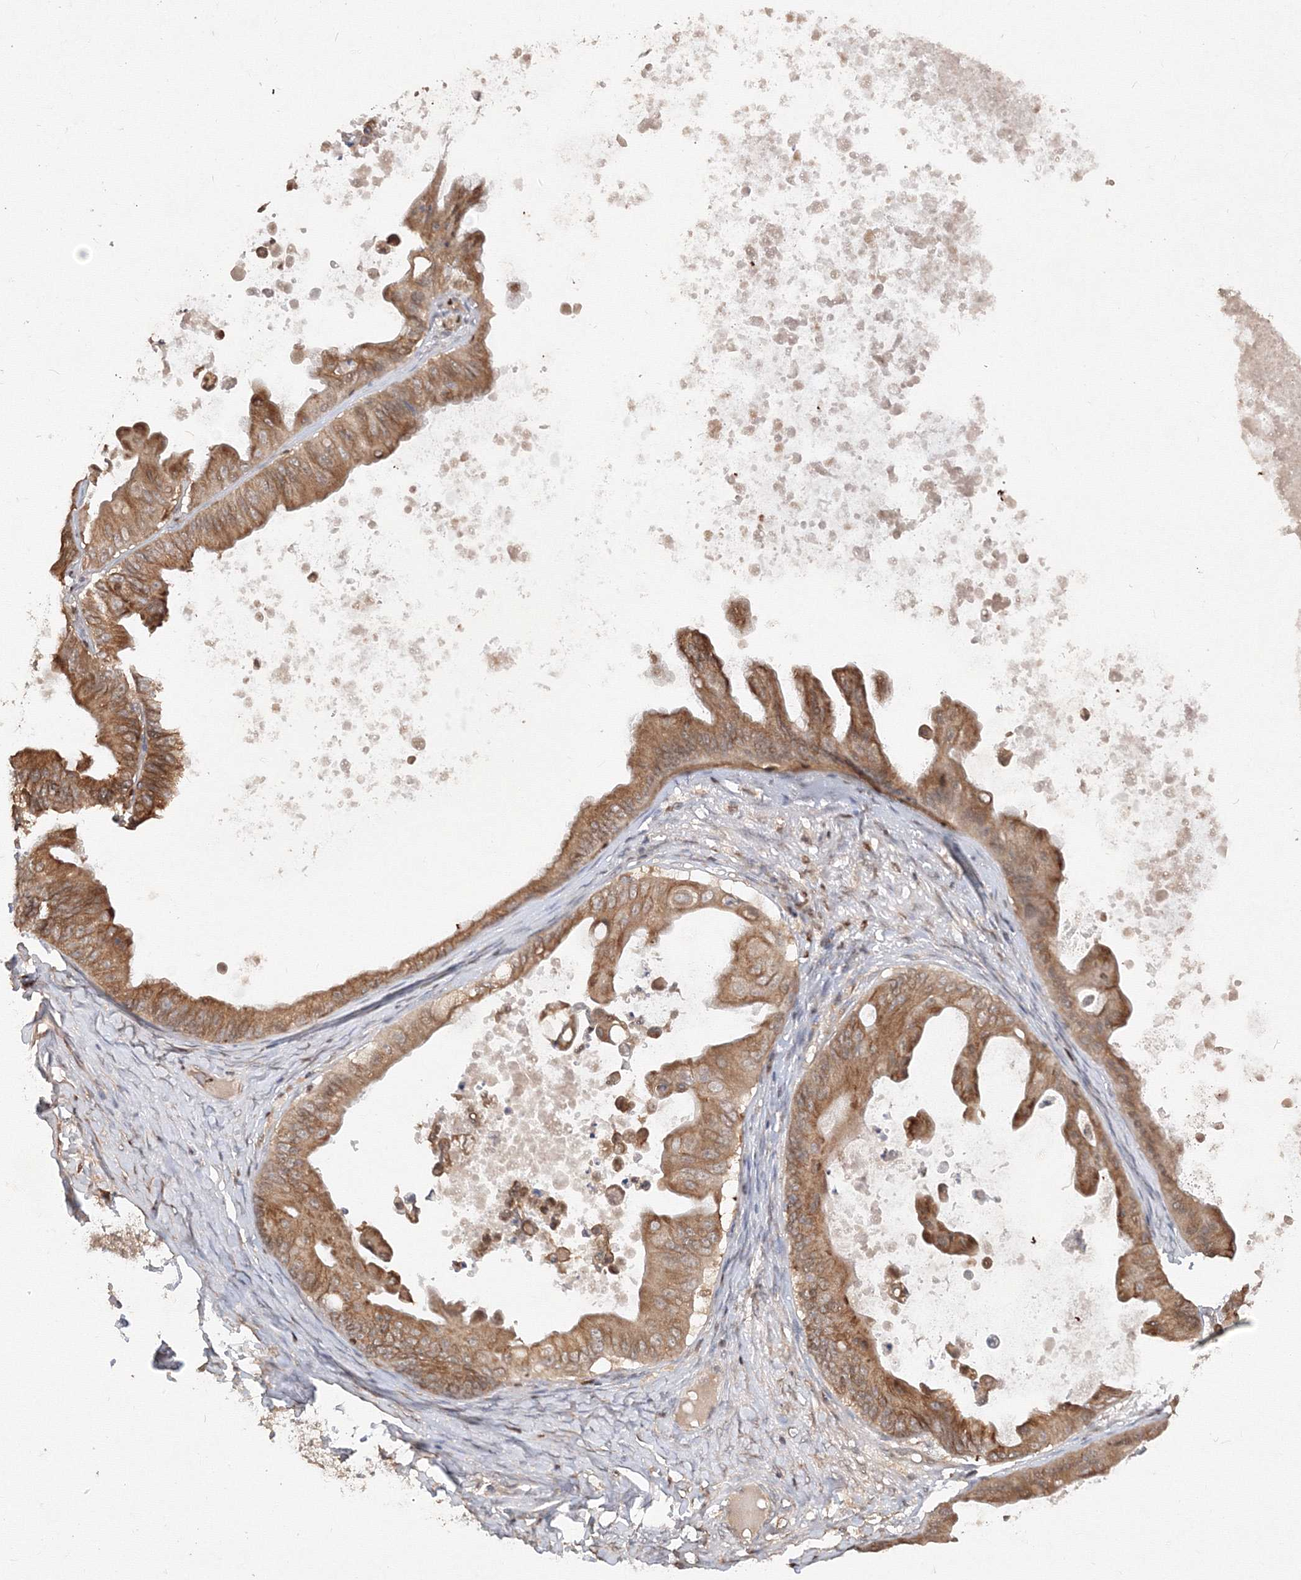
{"staining": {"intensity": "moderate", "quantity": ">75%", "location": "cytoplasmic/membranous"}, "tissue": "ovarian cancer", "cell_type": "Tumor cells", "image_type": "cancer", "snomed": [{"axis": "morphology", "description": "Cystadenocarcinoma, mucinous, NOS"}, {"axis": "topography", "description": "Ovary"}], "caption": "Ovarian cancer stained with a protein marker displays moderate staining in tumor cells.", "gene": "TMEM50B", "patient": {"sex": "female", "age": 37}}